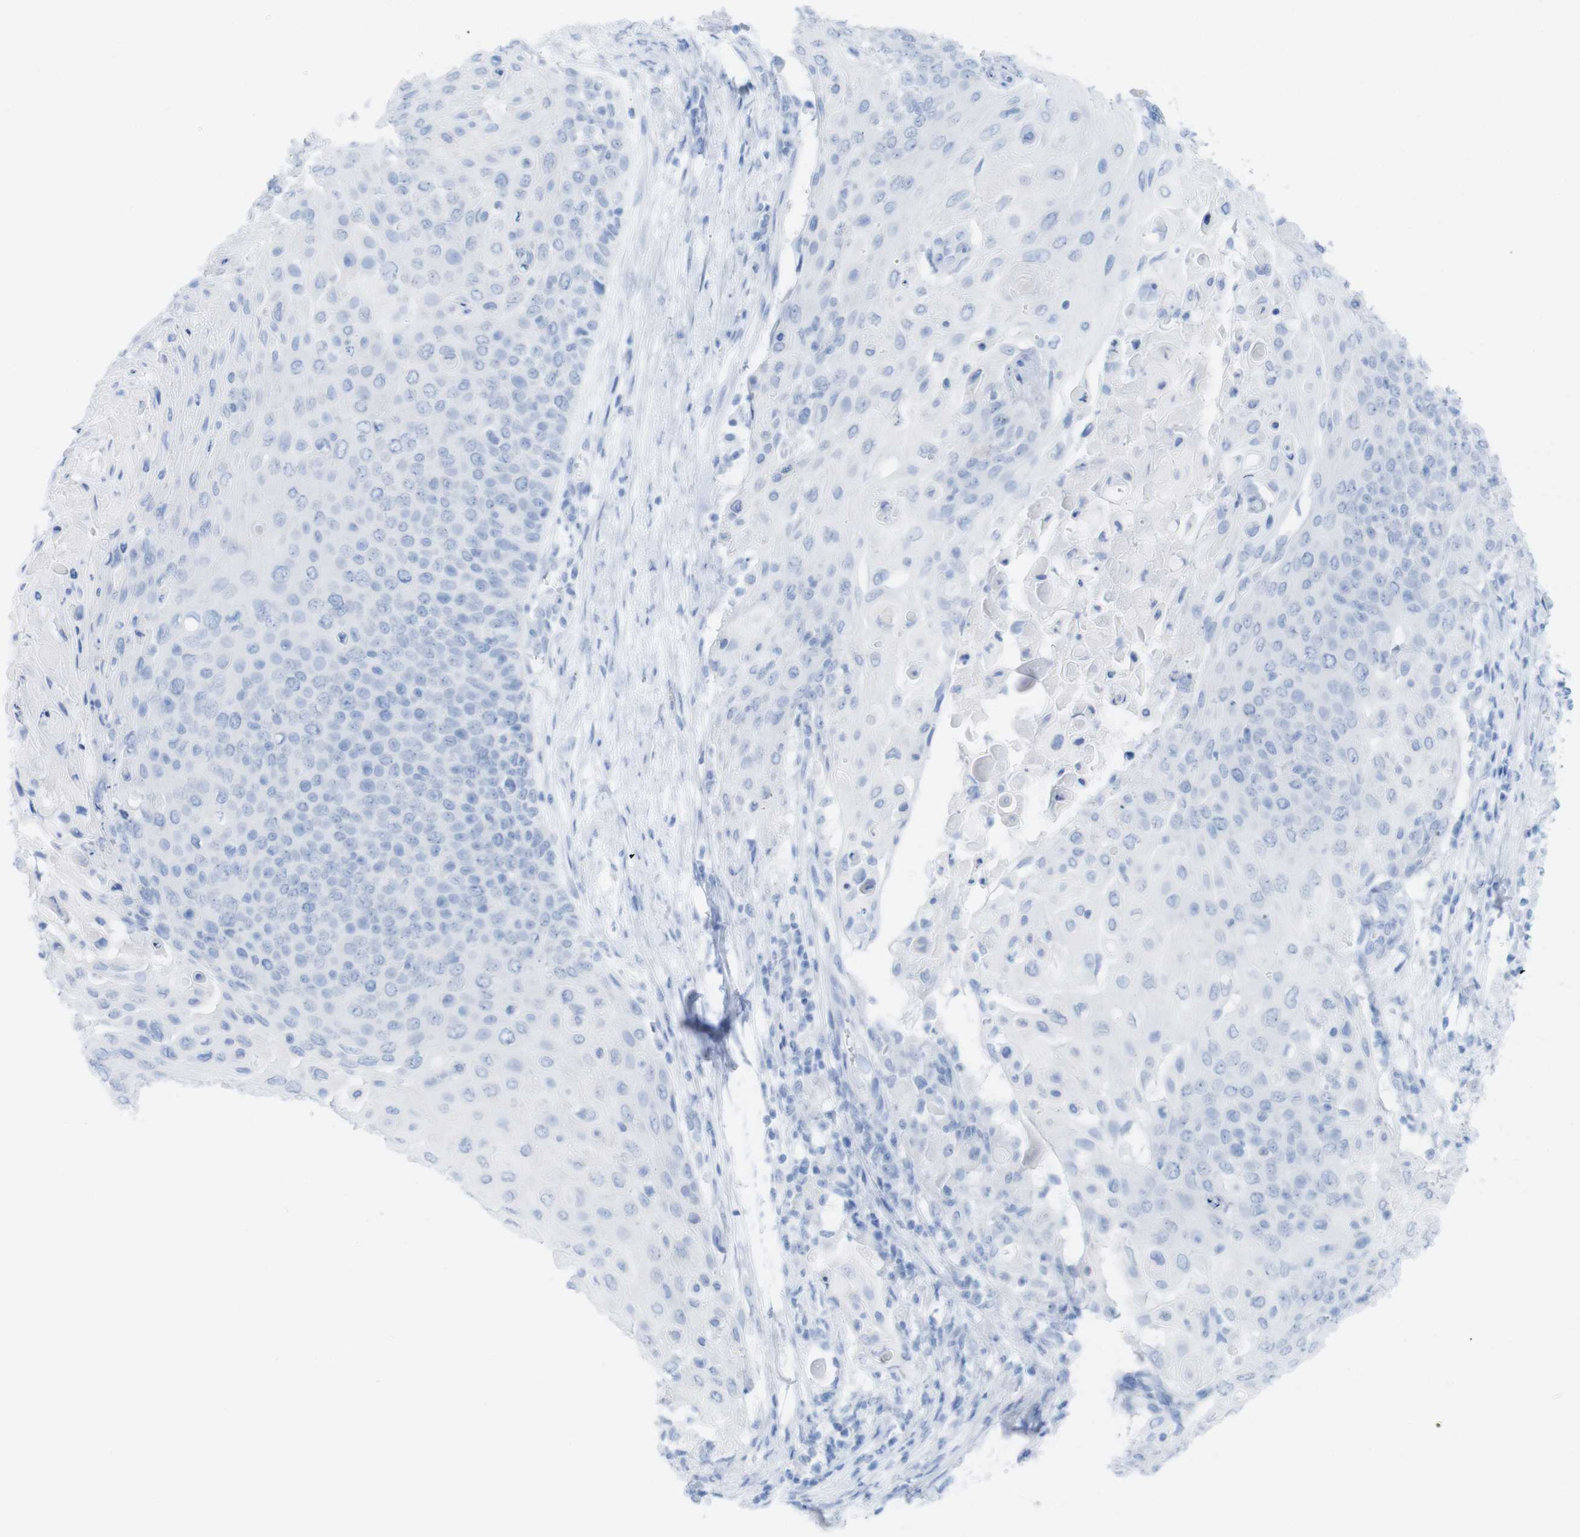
{"staining": {"intensity": "negative", "quantity": "none", "location": "none"}, "tissue": "cervical cancer", "cell_type": "Tumor cells", "image_type": "cancer", "snomed": [{"axis": "morphology", "description": "Squamous cell carcinoma, NOS"}, {"axis": "topography", "description": "Cervix"}], "caption": "This is a photomicrograph of immunohistochemistry staining of cervical squamous cell carcinoma, which shows no positivity in tumor cells. The staining was performed using DAB to visualize the protein expression in brown, while the nuclei were stained in blue with hematoxylin (Magnification: 20x).", "gene": "MYH7", "patient": {"sex": "female", "age": 39}}